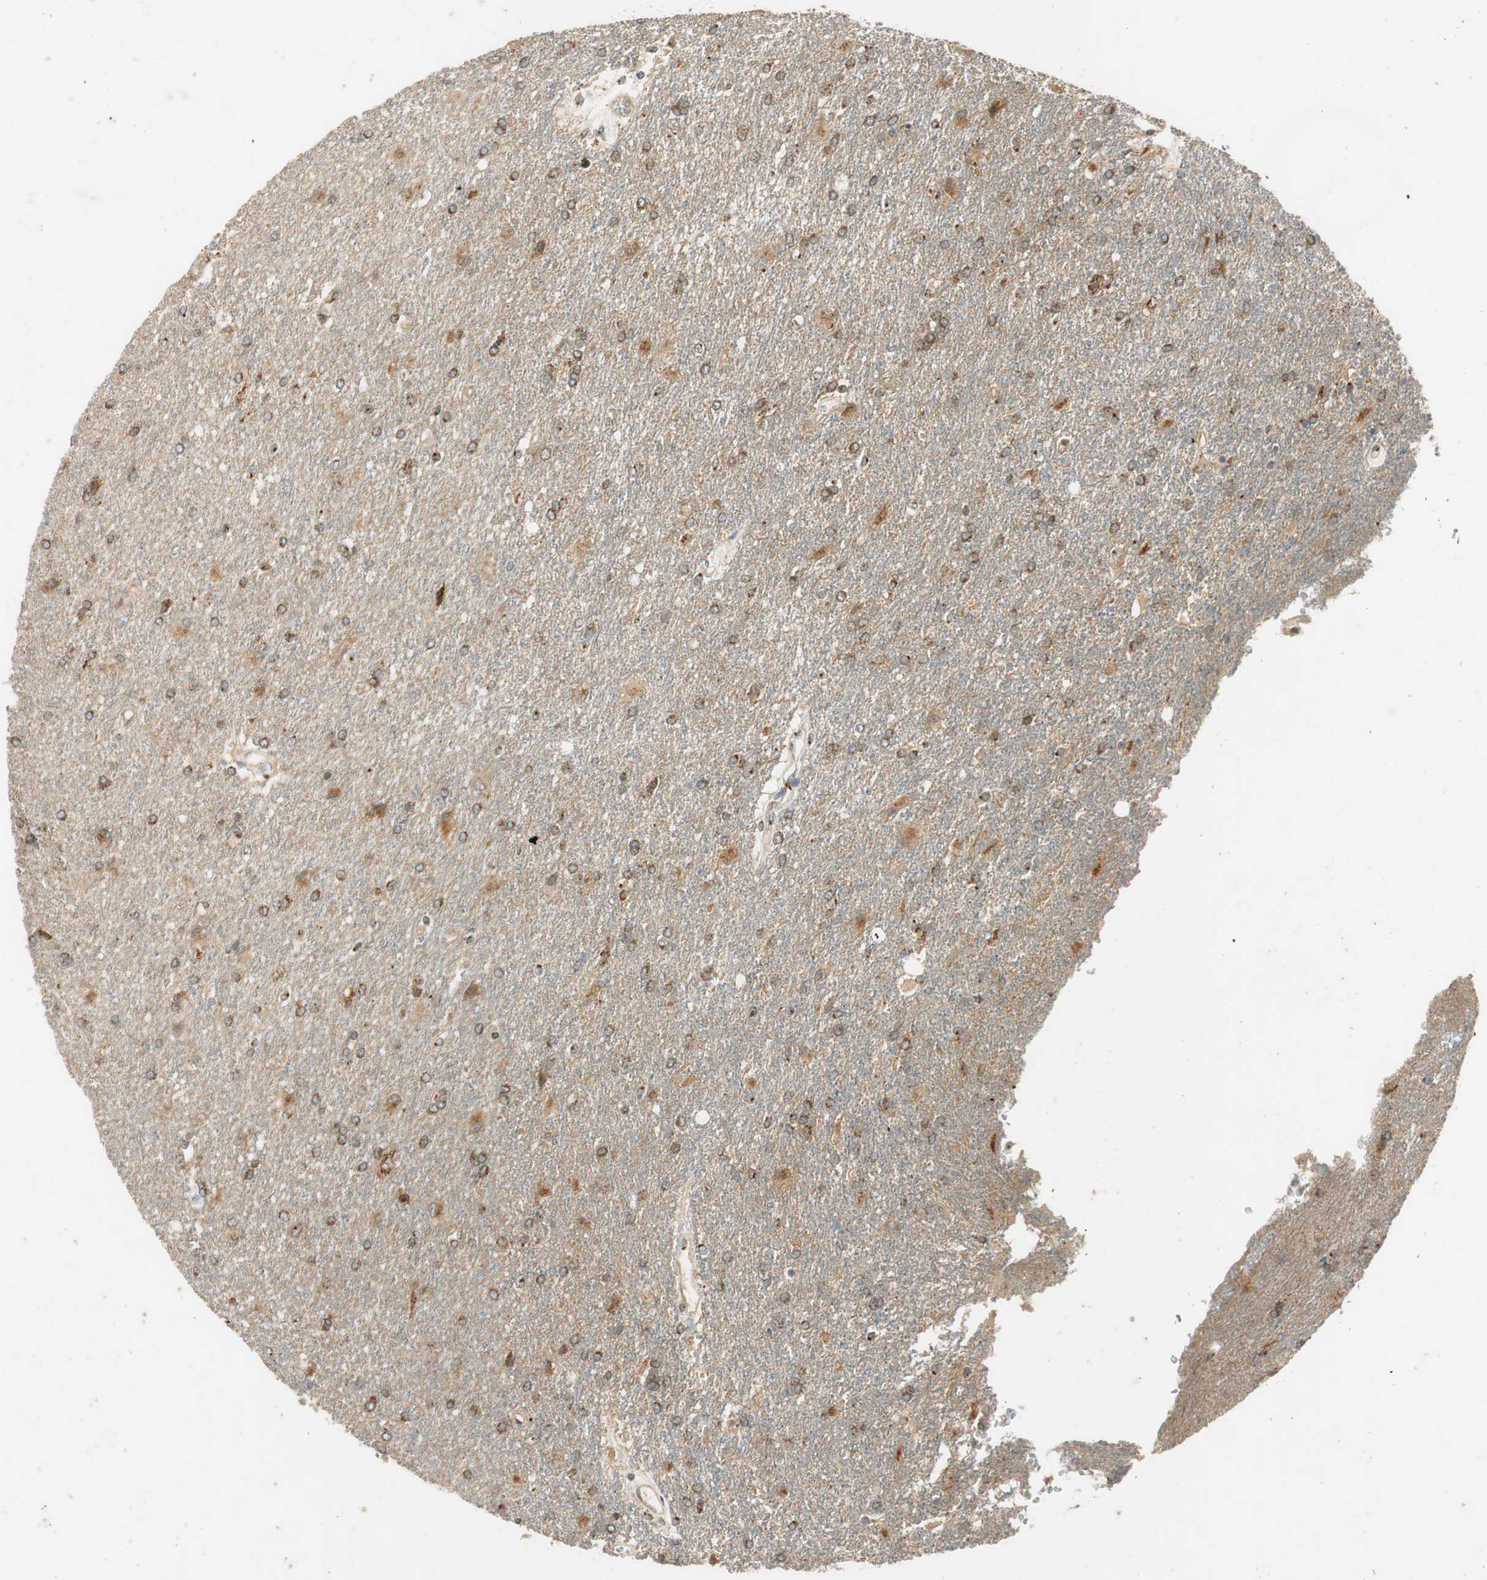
{"staining": {"intensity": "weak", "quantity": "<25%", "location": "cytoplasmic/membranous"}, "tissue": "glioma", "cell_type": "Tumor cells", "image_type": "cancer", "snomed": [{"axis": "morphology", "description": "Glioma, malignant, High grade"}, {"axis": "topography", "description": "Brain"}], "caption": "Protein analysis of glioma shows no significant staining in tumor cells.", "gene": "NEO1", "patient": {"sex": "male", "age": 71}}